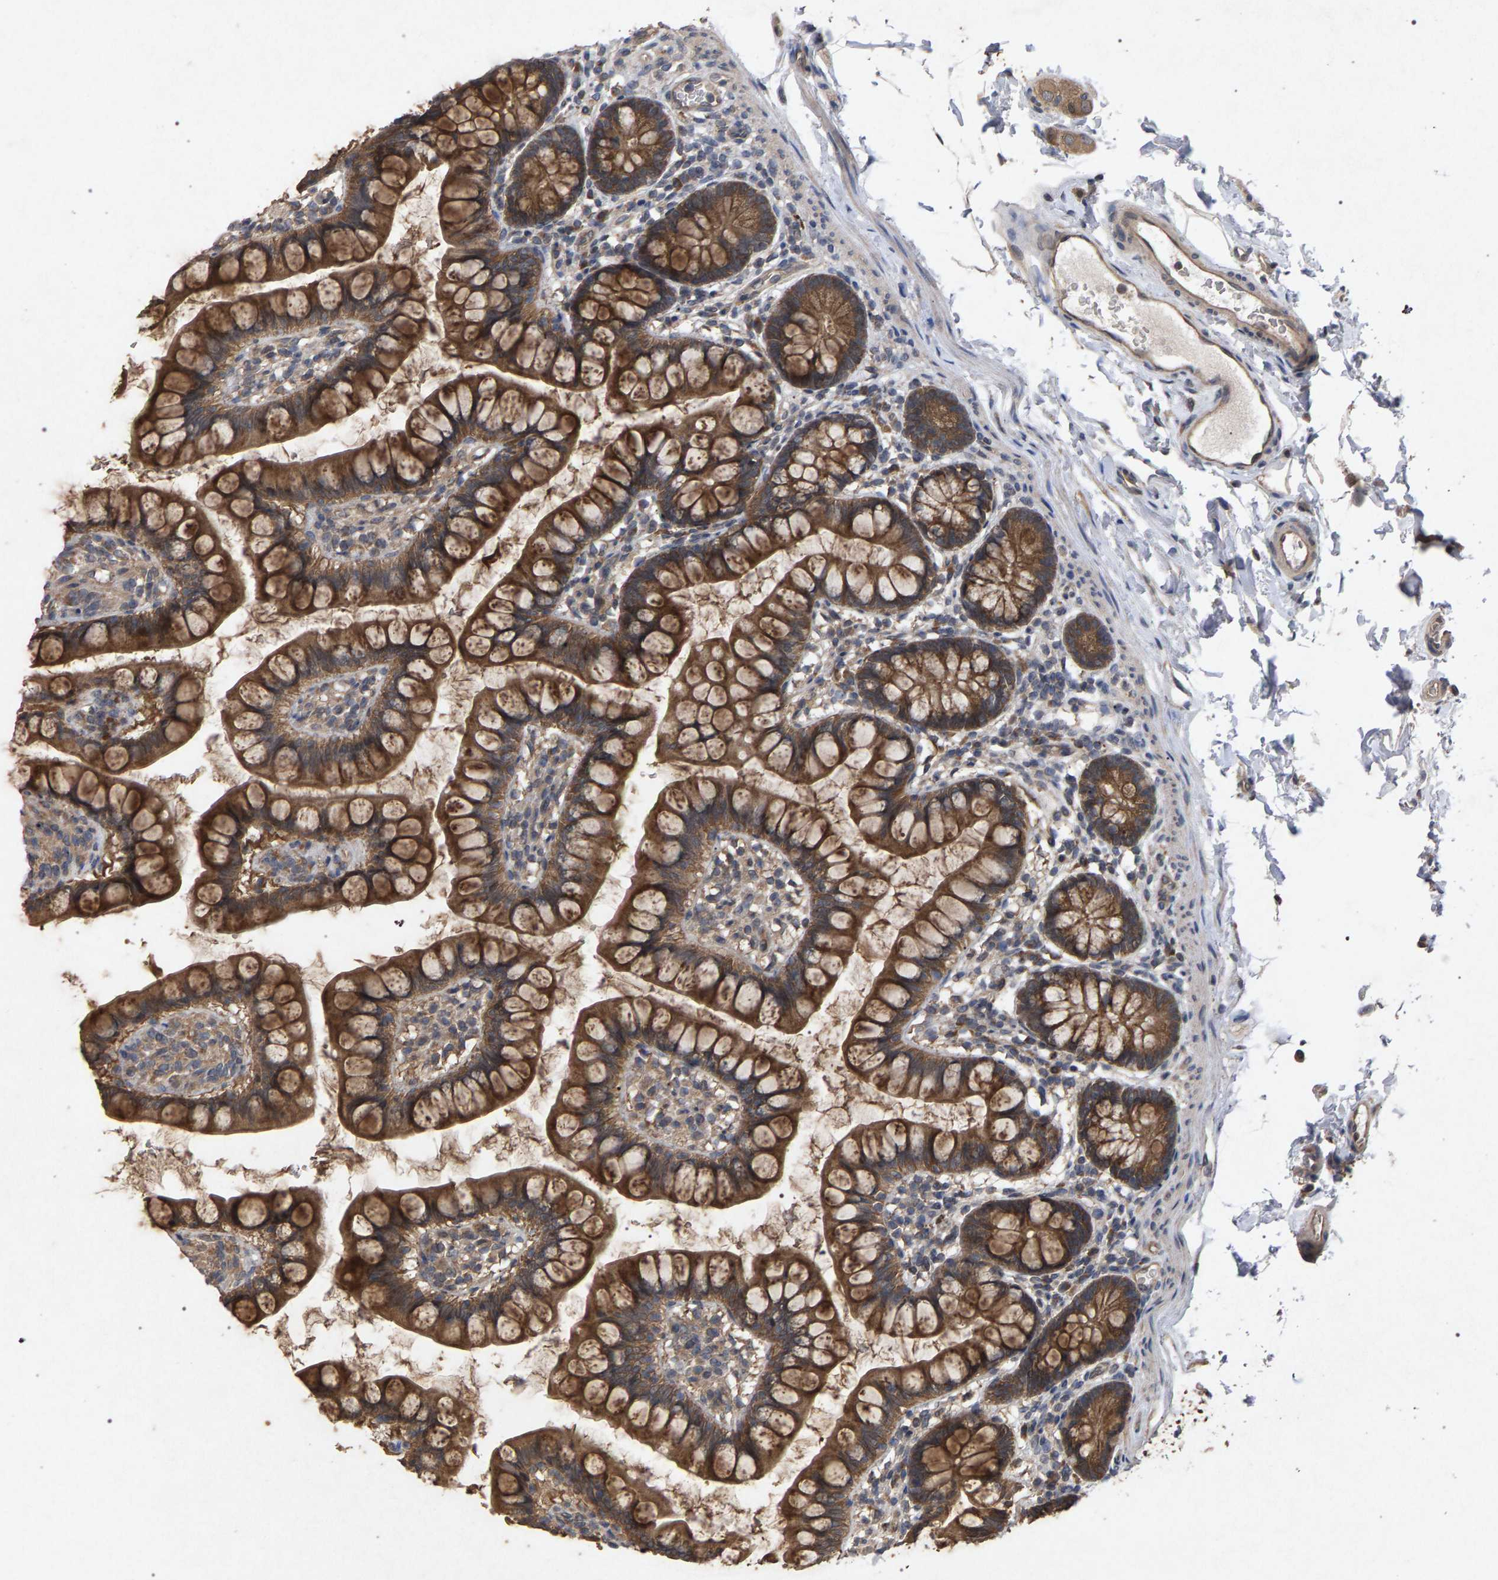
{"staining": {"intensity": "strong", "quantity": ">75%", "location": "cytoplasmic/membranous"}, "tissue": "small intestine", "cell_type": "Glandular cells", "image_type": "normal", "snomed": [{"axis": "morphology", "description": "Normal tissue, NOS"}, {"axis": "topography", "description": "Small intestine"}], "caption": "IHC of normal human small intestine reveals high levels of strong cytoplasmic/membranous positivity in about >75% of glandular cells. The staining was performed using DAB, with brown indicating positive protein expression. Nuclei are stained blue with hematoxylin.", "gene": "SLC4A4", "patient": {"sex": "female", "age": 58}}